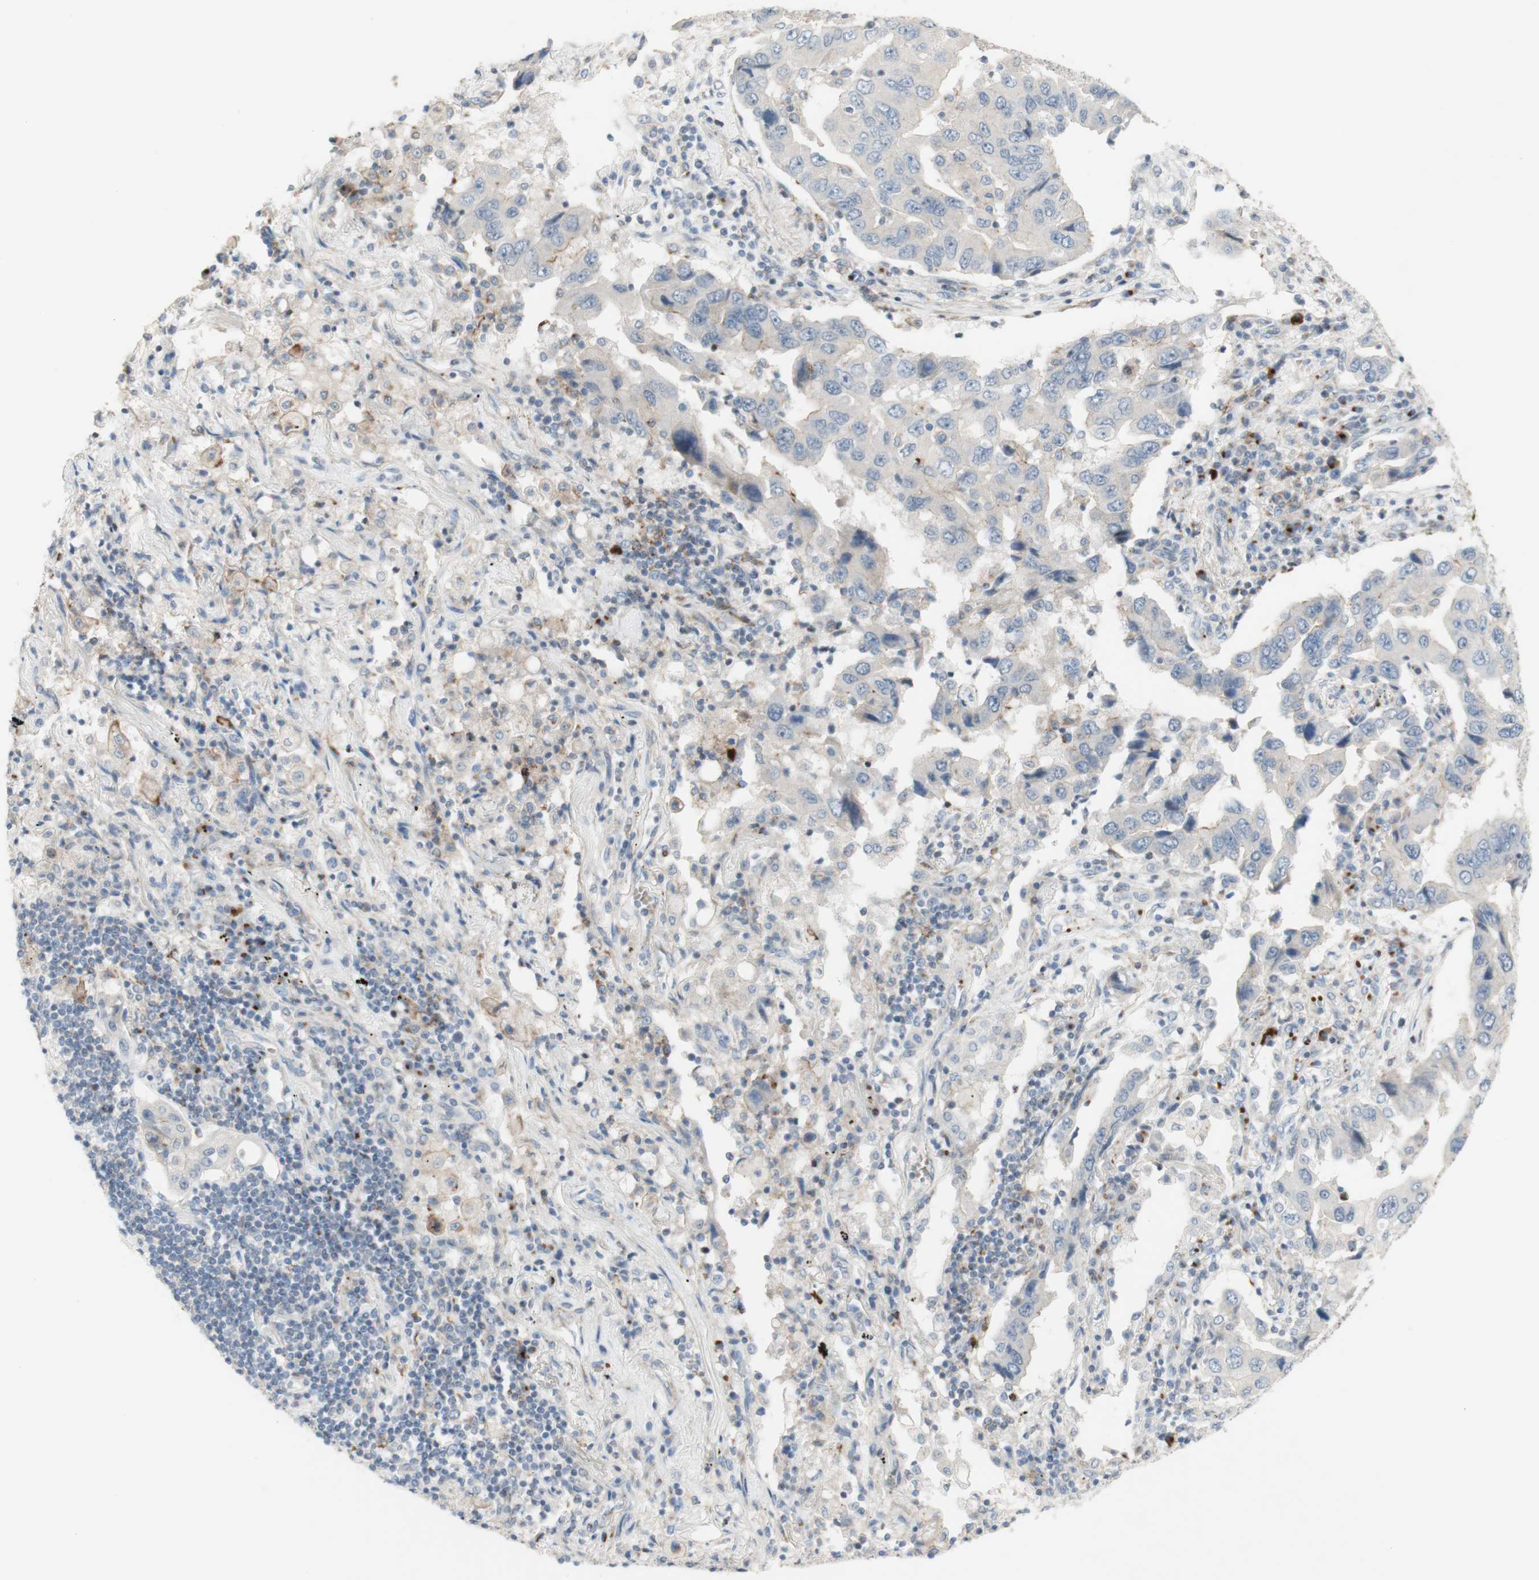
{"staining": {"intensity": "negative", "quantity": "none", "location": "none"}, "tissue": "lung cancer", "cell_type": "Tumor cells", "image_type": "cancer", "snomed": [{"axis": "morphology", "description": "Adenocarcinoma, NOS"}, {"axis": "topography", "description": "Lung"}], "caption": "This is an immunohistochemistry (IHC) micrograph of lung cancer (adenocarcinoma). There is no staining in tumor cells.", "gene": "MANEA", "patient": {"sex": "female", "age": 65}}